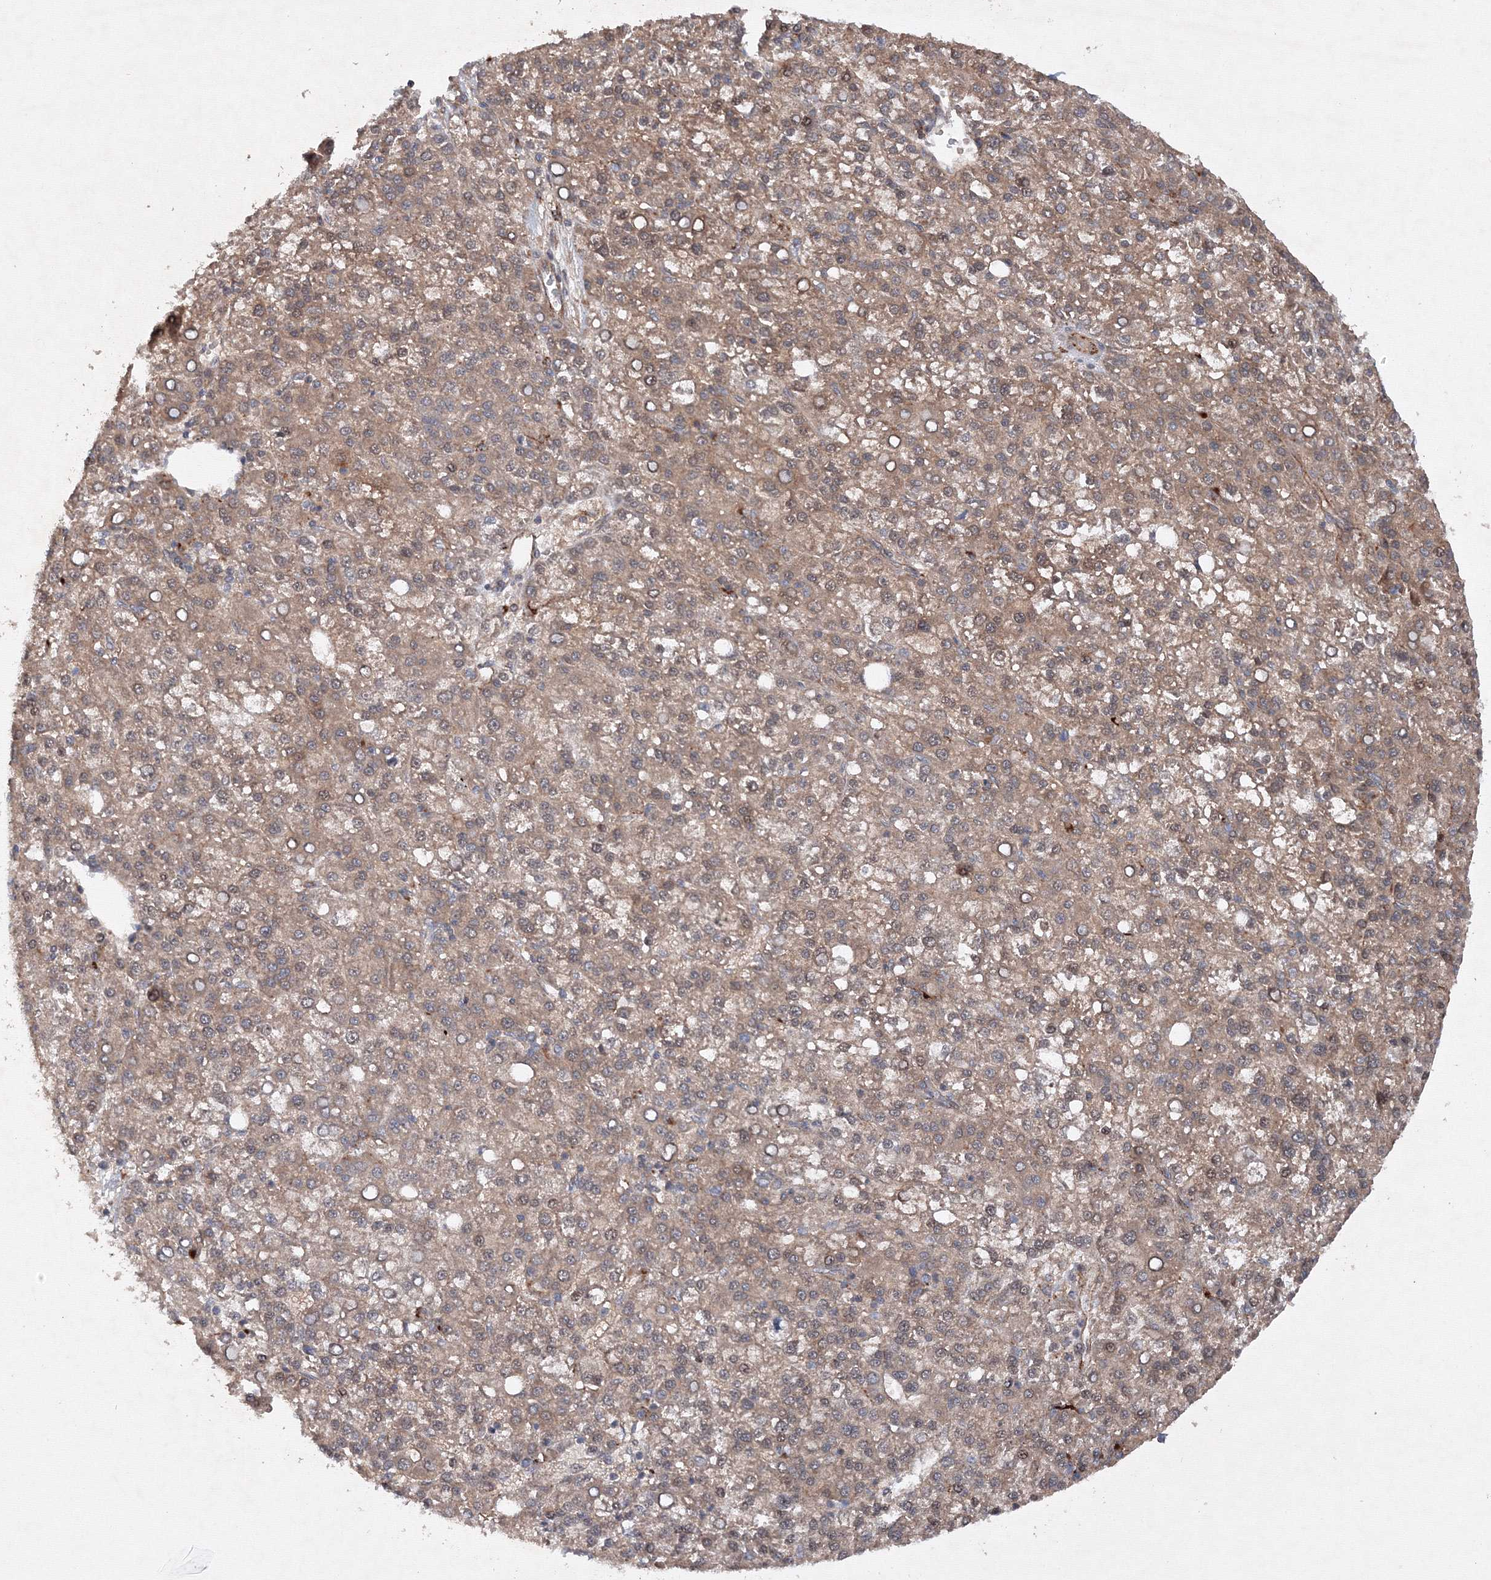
{"staining": {"intensity": "weak", "quantity": ">75%", "location": "cytoplasmic/membranous"}, "tissue": "liver cancer", "cell_type": "Tumor cells", "image_type": "cancer", "snomed": [{"axis": "morphology", "description": "Carcinoma, Hepatocellular, NOS"}, {"axis": "topography", "description": "Liver"}], "caption": "Protein expression analysis of human liver cancer reveals weak cytoplasmic/membranous expression in about >75% of tumor cells.", "gene": "DCTD", "patient": {"sex": "female", "age": 58}}